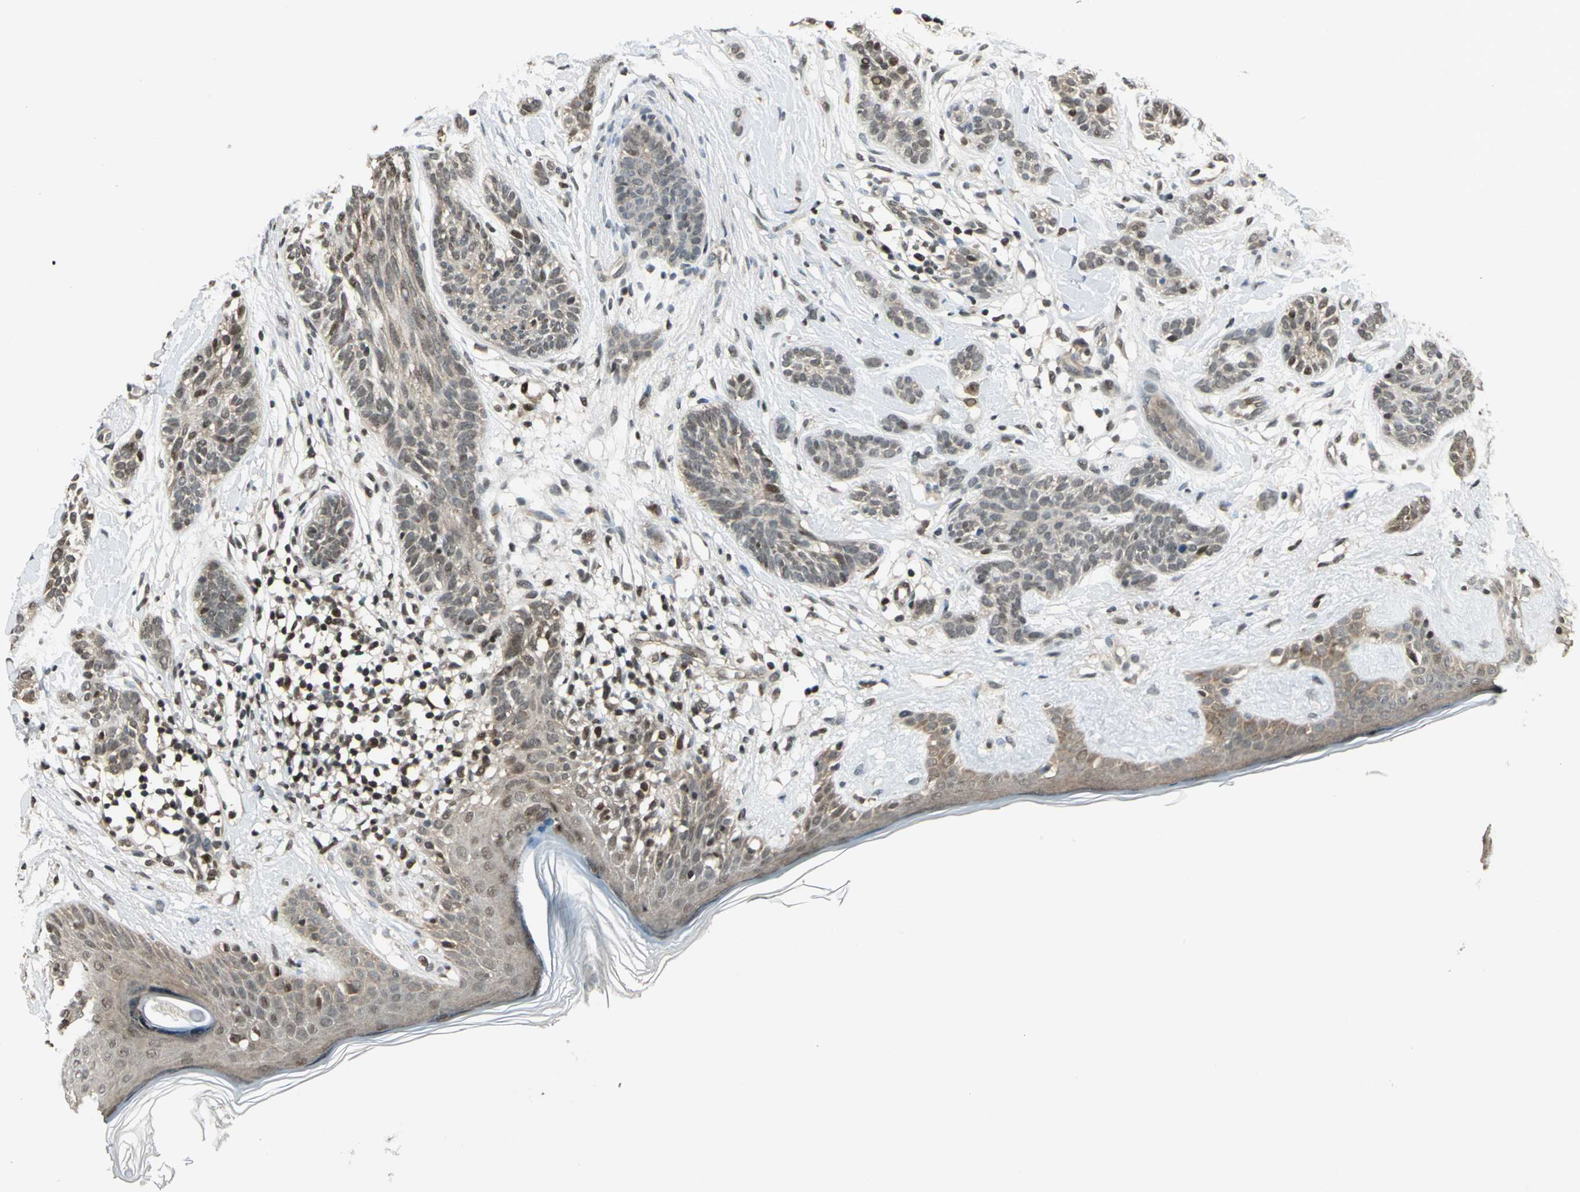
{"staining": {"intensity": "weak", "quantity": "25%-75%", "location": "cytoplasmic/membranous,nuclear"}, "tissue": "skin cancer", "cell_type": "Tumor cells", "image_type": "cancer", "snomed": [{"axis": "morphology", "description": "Normal tissue, NOS"}, {"axis": "morphology", "description": "Basal cell carcinoma"}, {"axis": "topography", "description": "Skin"}], "caption": "Basal cell carcinoma (skin) tissue exhibits weak cytoplasmic/membranous and nuclear positivity in about 25%-75% of tumor cells The staining was performed using DAB to visualize the protein expression in brown, while the nuclei were stained in blue with hematoxylin (Magnification: 20x).", "gene": "PSMC3", "patient": {"sex": "male", "age": 63}}